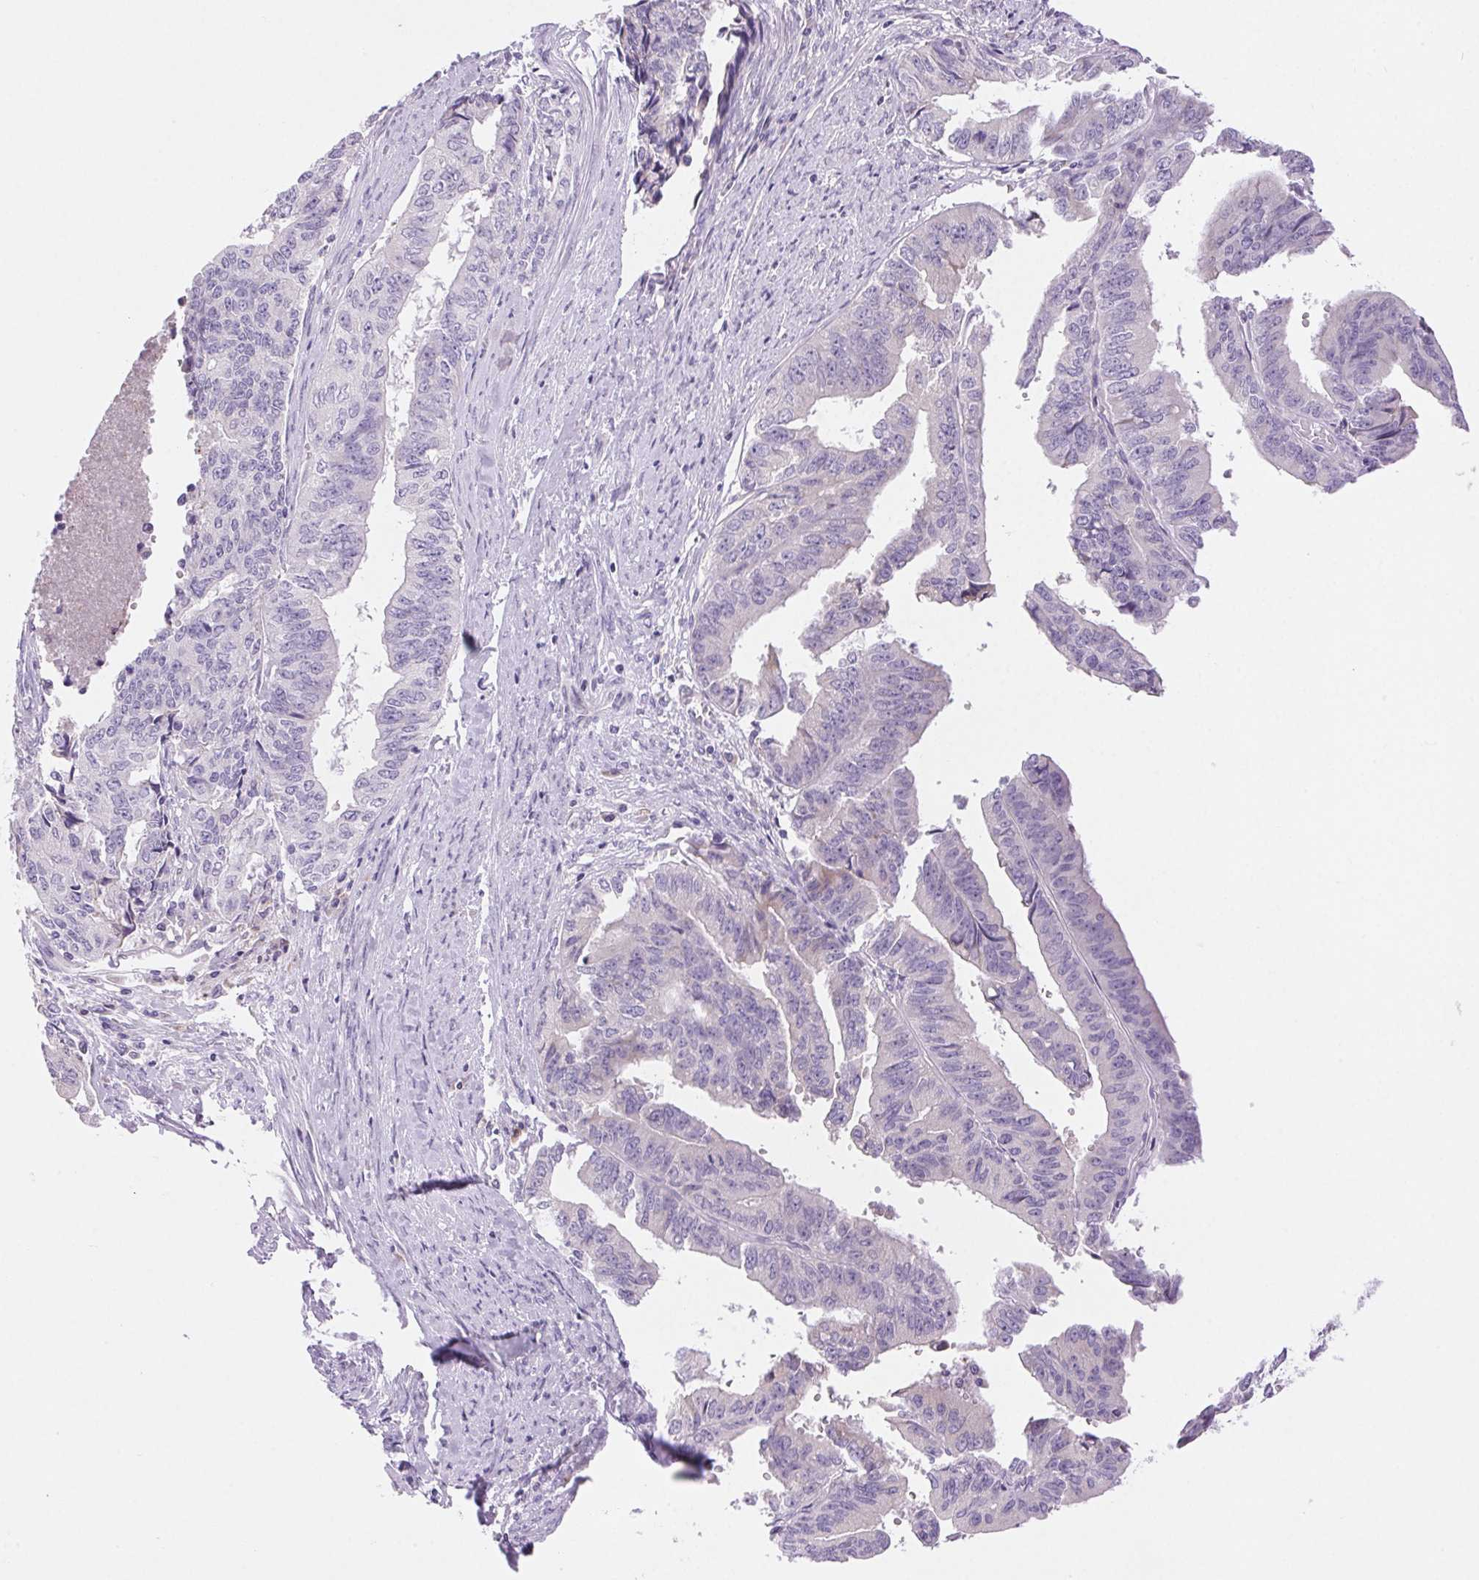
{"staining": {"intensity": "negative", "quantity": "none", "location": "none"}, "tissue": "endometrial cancer", "cell_type": "Tumor cells", "image_type": "cancer", "snomed": [{"axis": "morphology", "description": "Adenocarcinoma, NOS"}, {"axis": "topography", "description": "Endometrium"}], "caption": "This is an immunohistochemistry image of adenocarcinoma (endometrial). There is no positivity in tumor cells.", "gene": "ARHGAP11B", "patient": {"sex": "female", "age": 65}}